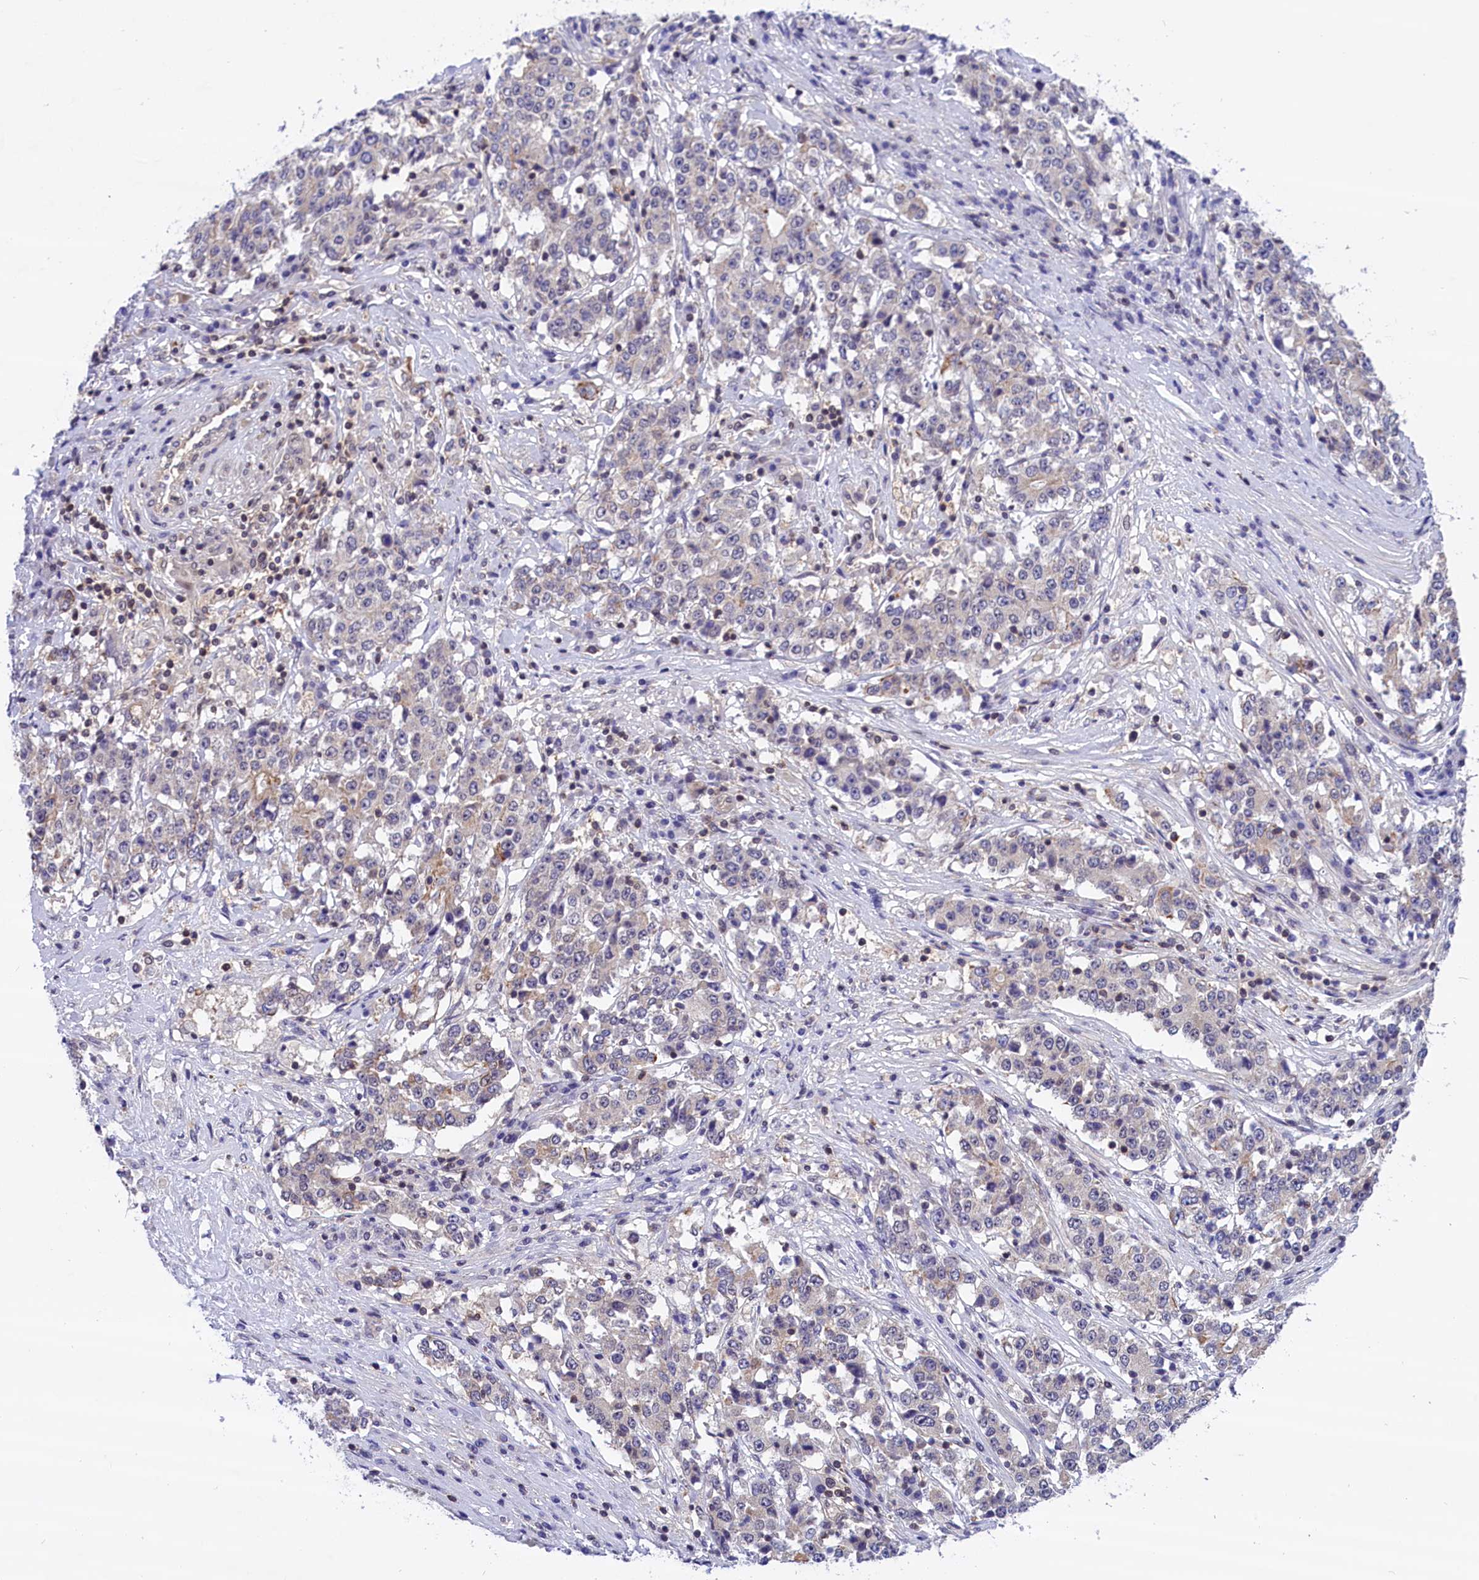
{"staining": {"intensity": "negative", "quantity": "none", "location": "none"}, "tissue": "stomach cancer", "cell_type": "Tumor cells", "image_type": "cancer", "snomed": [{"axis": "morphology", "description": "Adenocarcinoma, NOS"}, {"axis": "topography", "description": "Stomach"}], "caption": "Tumor cells are negative for protein expression in human adenocarcinoma (stomach).", "gene": "TBCB", "patient": {"sex": "male", "age": 59}}